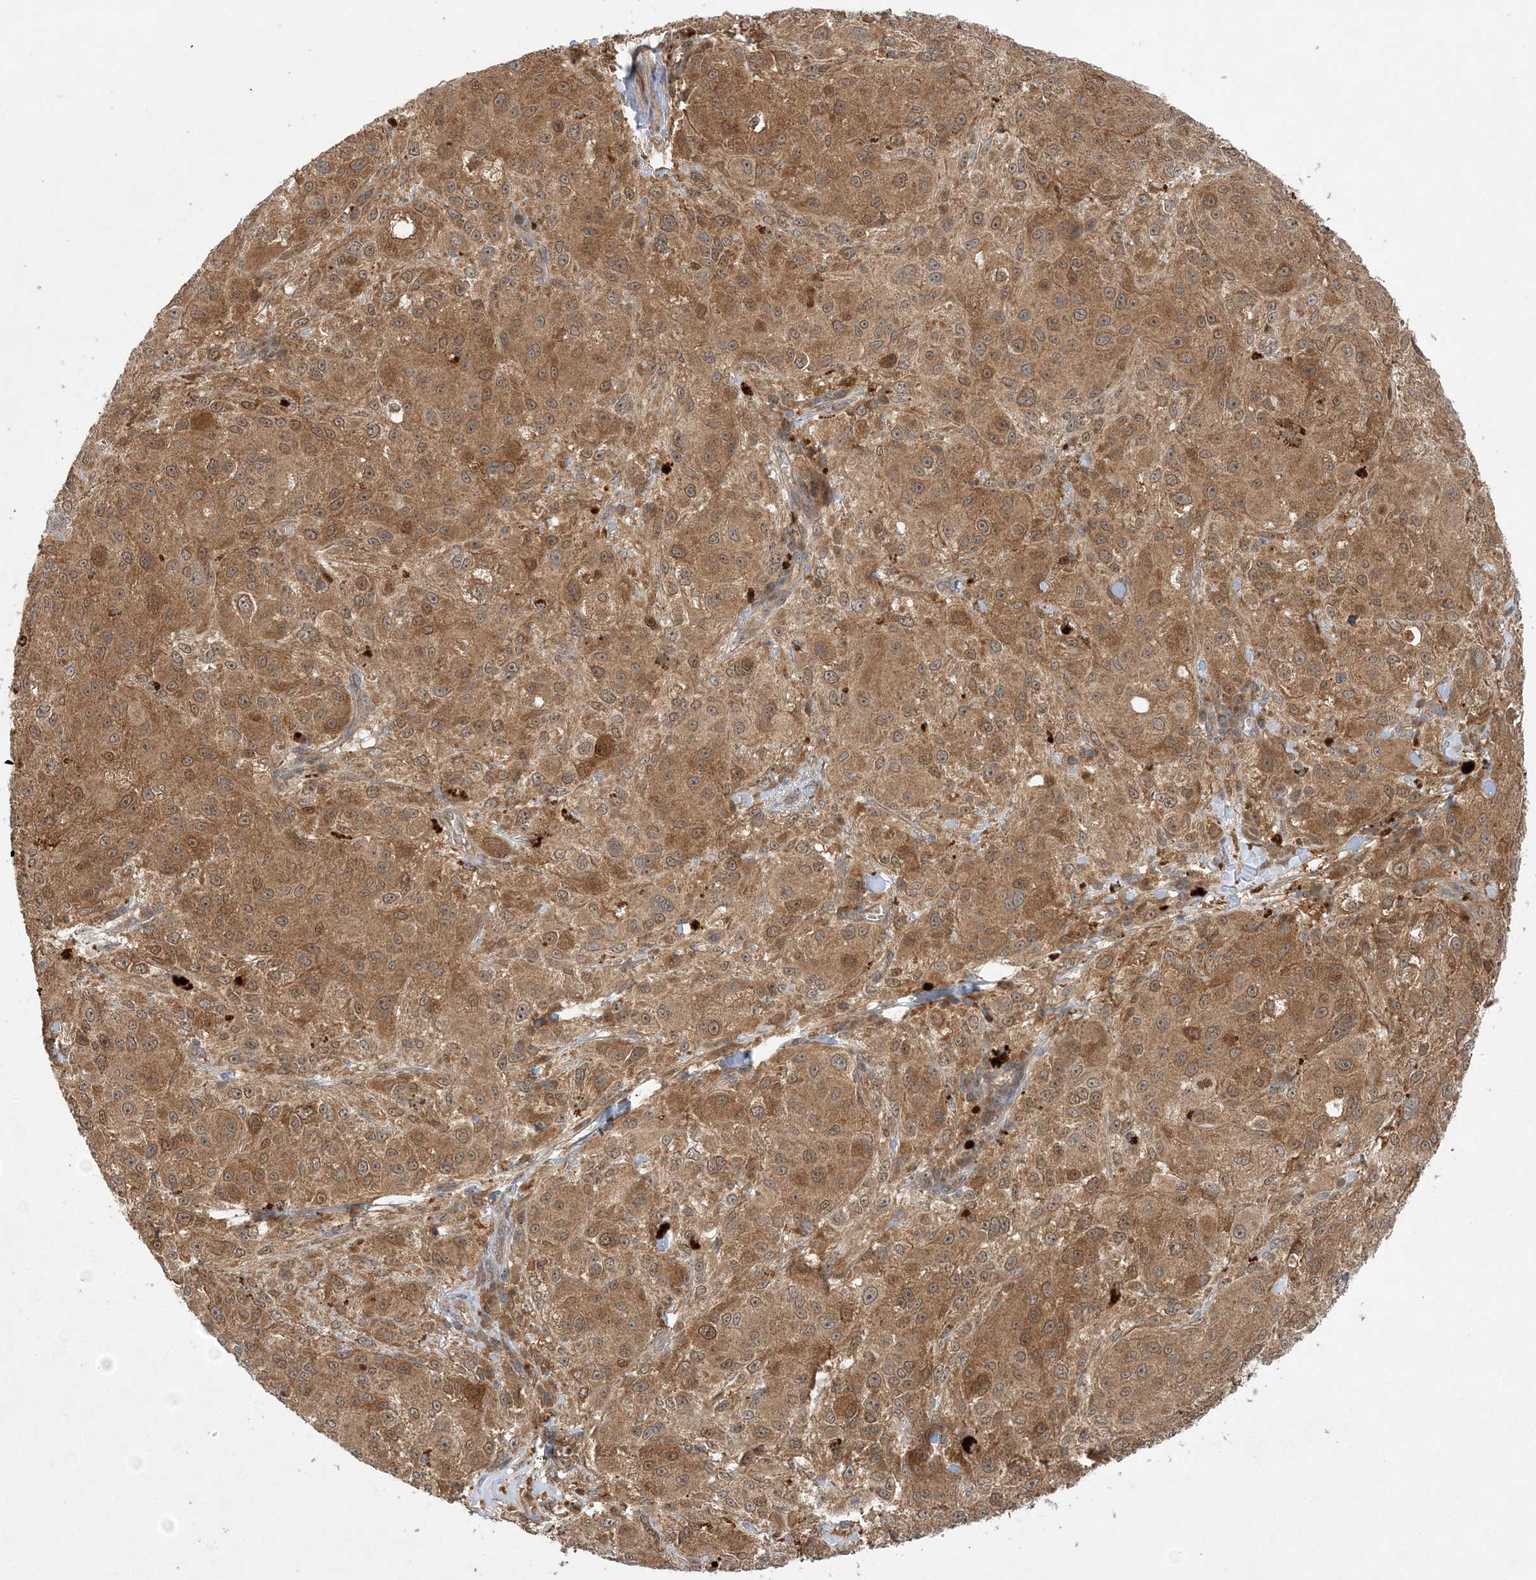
{"staining": {"intensity": "moderate", "quantity": ">75%", "location": "cytoplasmic/membranous,nuclear"}, "tissue": "melanoma", "cell_type": "Tumor cells", "image_type": "cancer", "snomed": [{"axis": "morphology", "description": "Necrosis, NOS"}, {"axis": "morphology", "description": "Malignant melanoma, NOS"}, {"axis": "topography", "description": "Skin"}], "caption": "Immunohistochemistry micrograph of neoplastic tissue: human melanoma stained using immunohistochemistry (IHC) demonstrates medium levels of moderate protein expression localized specifically in the cytoplasmic/membranous and nuclear of tumor cells, appearing as a cytoplasmic/membranous and nuclear brown color.", "gene": "MMADHC", "patient": {"sex": "female", "age": 87}}